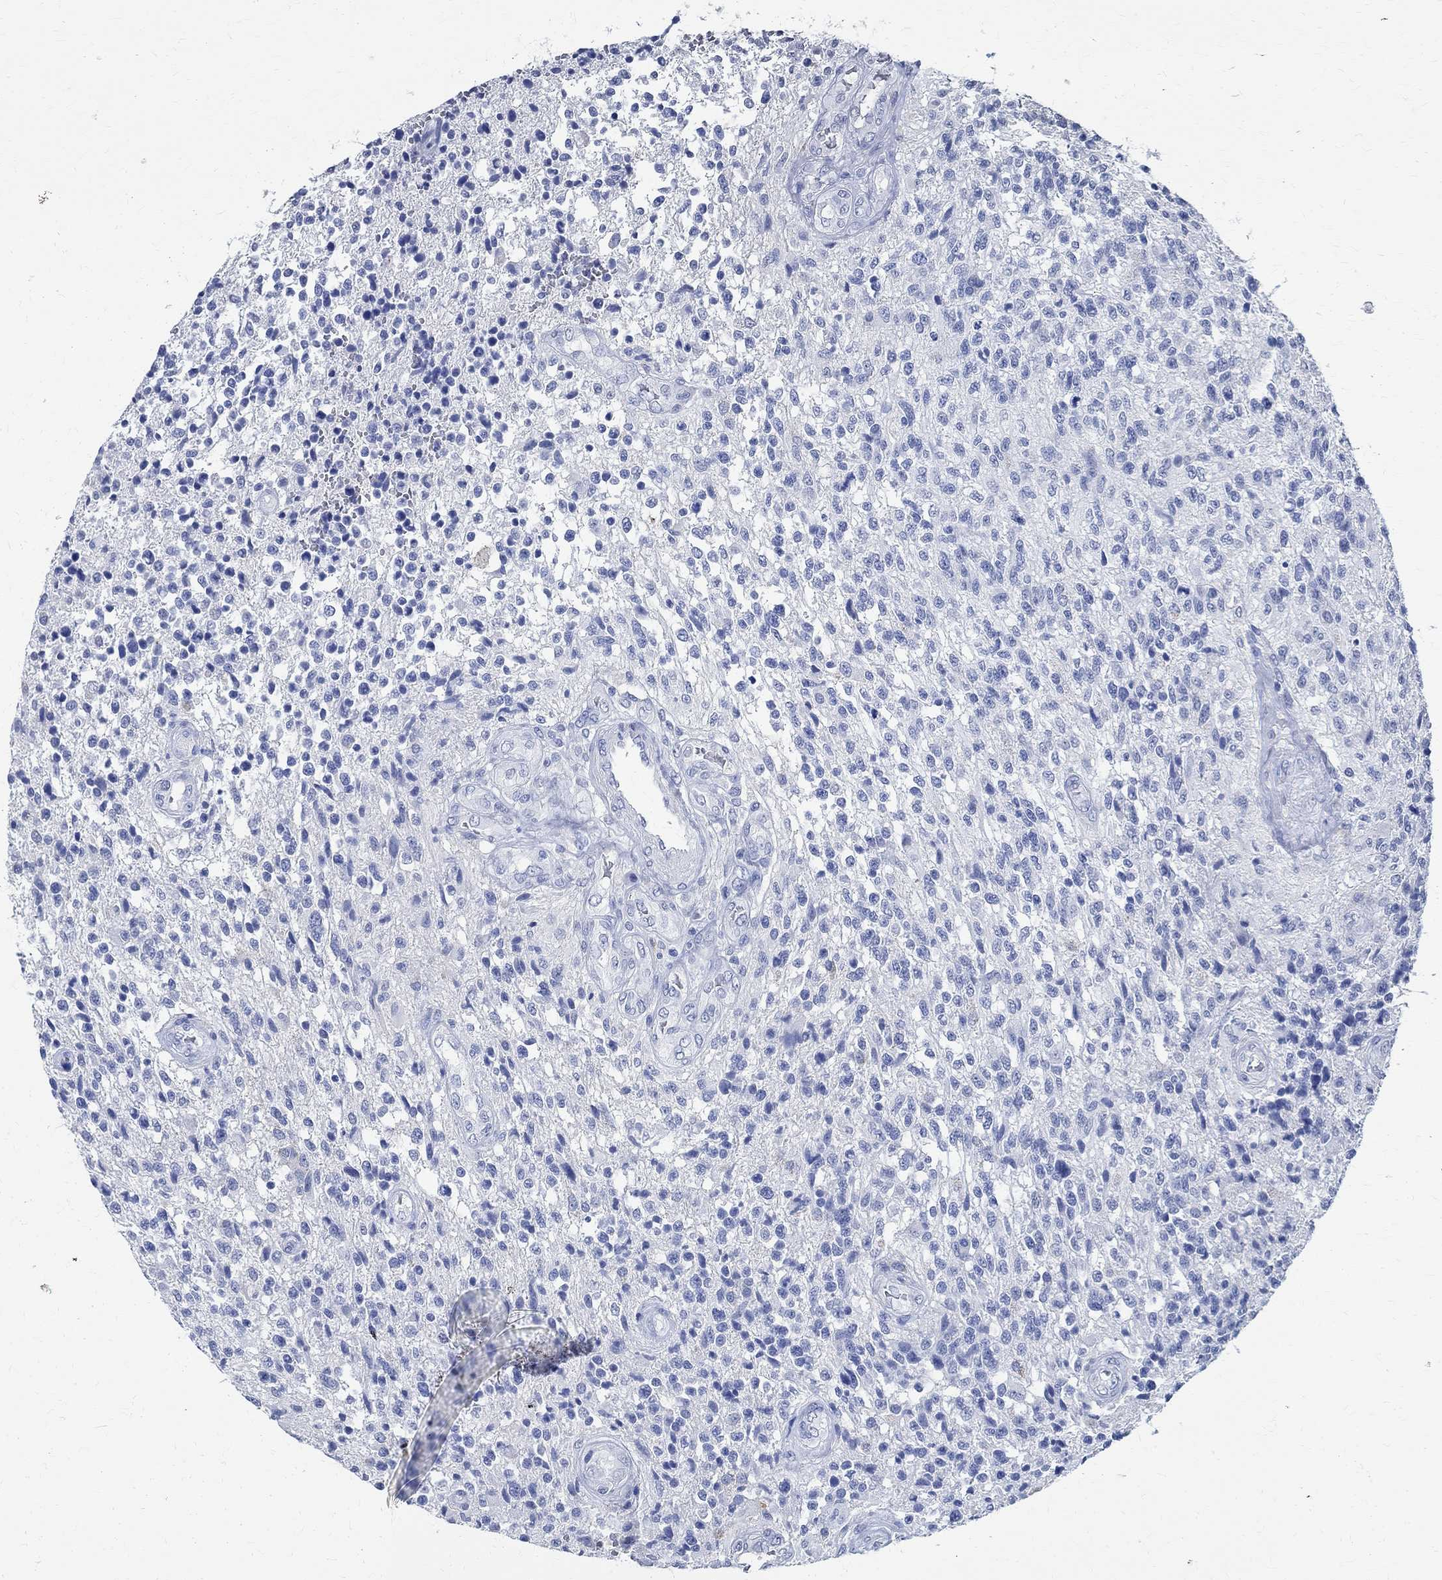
{"staining": {"intensity": "negative", "quantity": "none", "location": "none"}, "tissue": "glioma", "cell_type": "Tumor cells", "image_type": "cancer", "snomed": [{"axis": "morphology", "description": "Glioma, malignant, High grade"}, {"axis": "topography", "description": "Brain"}], "caption": "A high-resolution micrograph shows immunohistochemistry (IHC) staining of glioma, which exhibits no significant expression in tumor cells.", "gene": "TMEM221", "patient": {"sex": "male", "age": 56}}